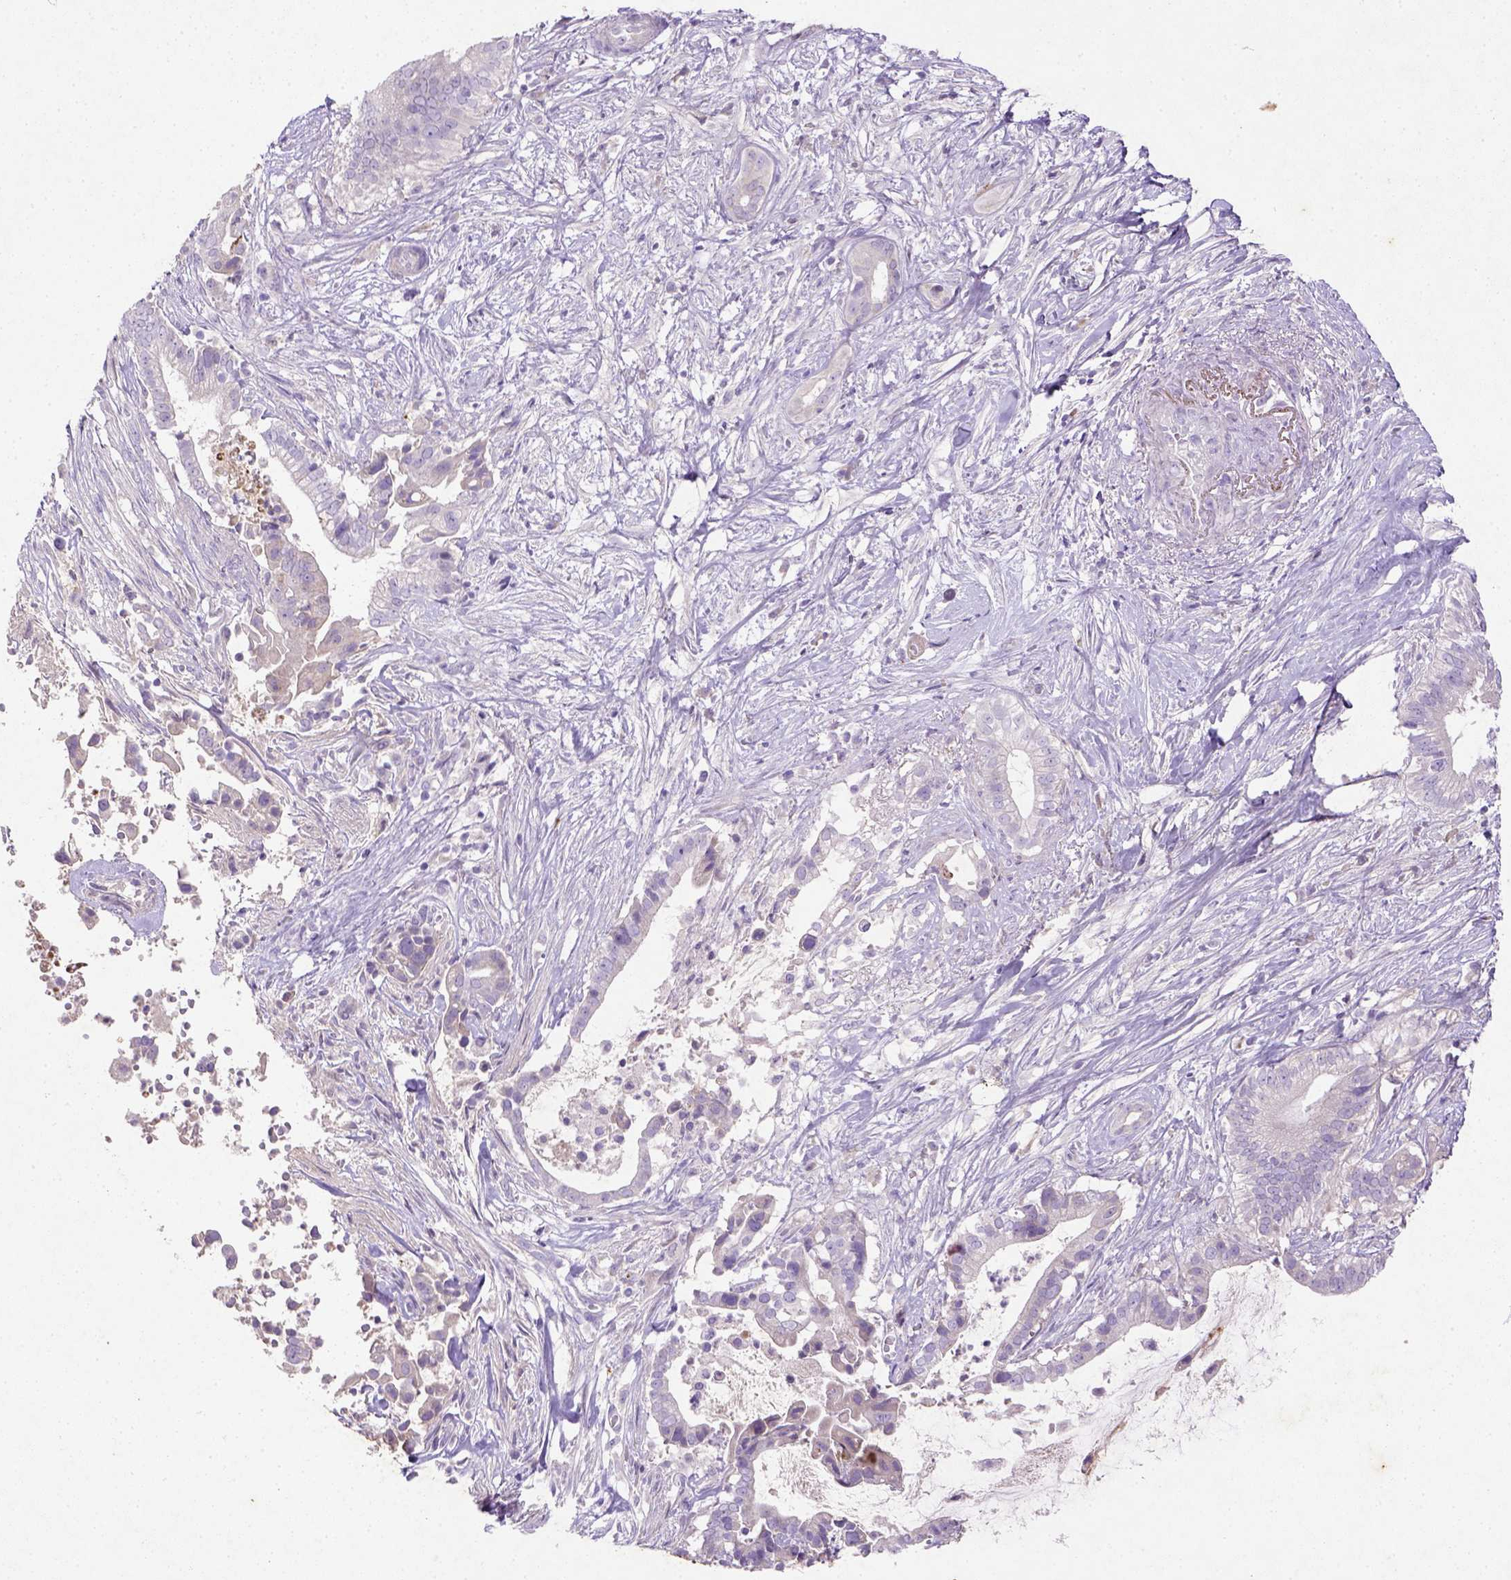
{"staining": {"intensity": "negative", "quantity": "none", "location": "none"}, "tissue": "pancreatic cancer", "cell_type": "Tumor cells", "image_type": "cancer", "snomed": [{"axis": "morphology", "description": "Adenocarcinoma, NOS"}, {"axis": "topography", "description": "Pancreas"}], "caption": "Pancreatic cancer was stained to show a protein in brown. There is no significant expression in tumor cells.", "gene": "NUDT2", "patient": {"sex": "male", "age": 61}}